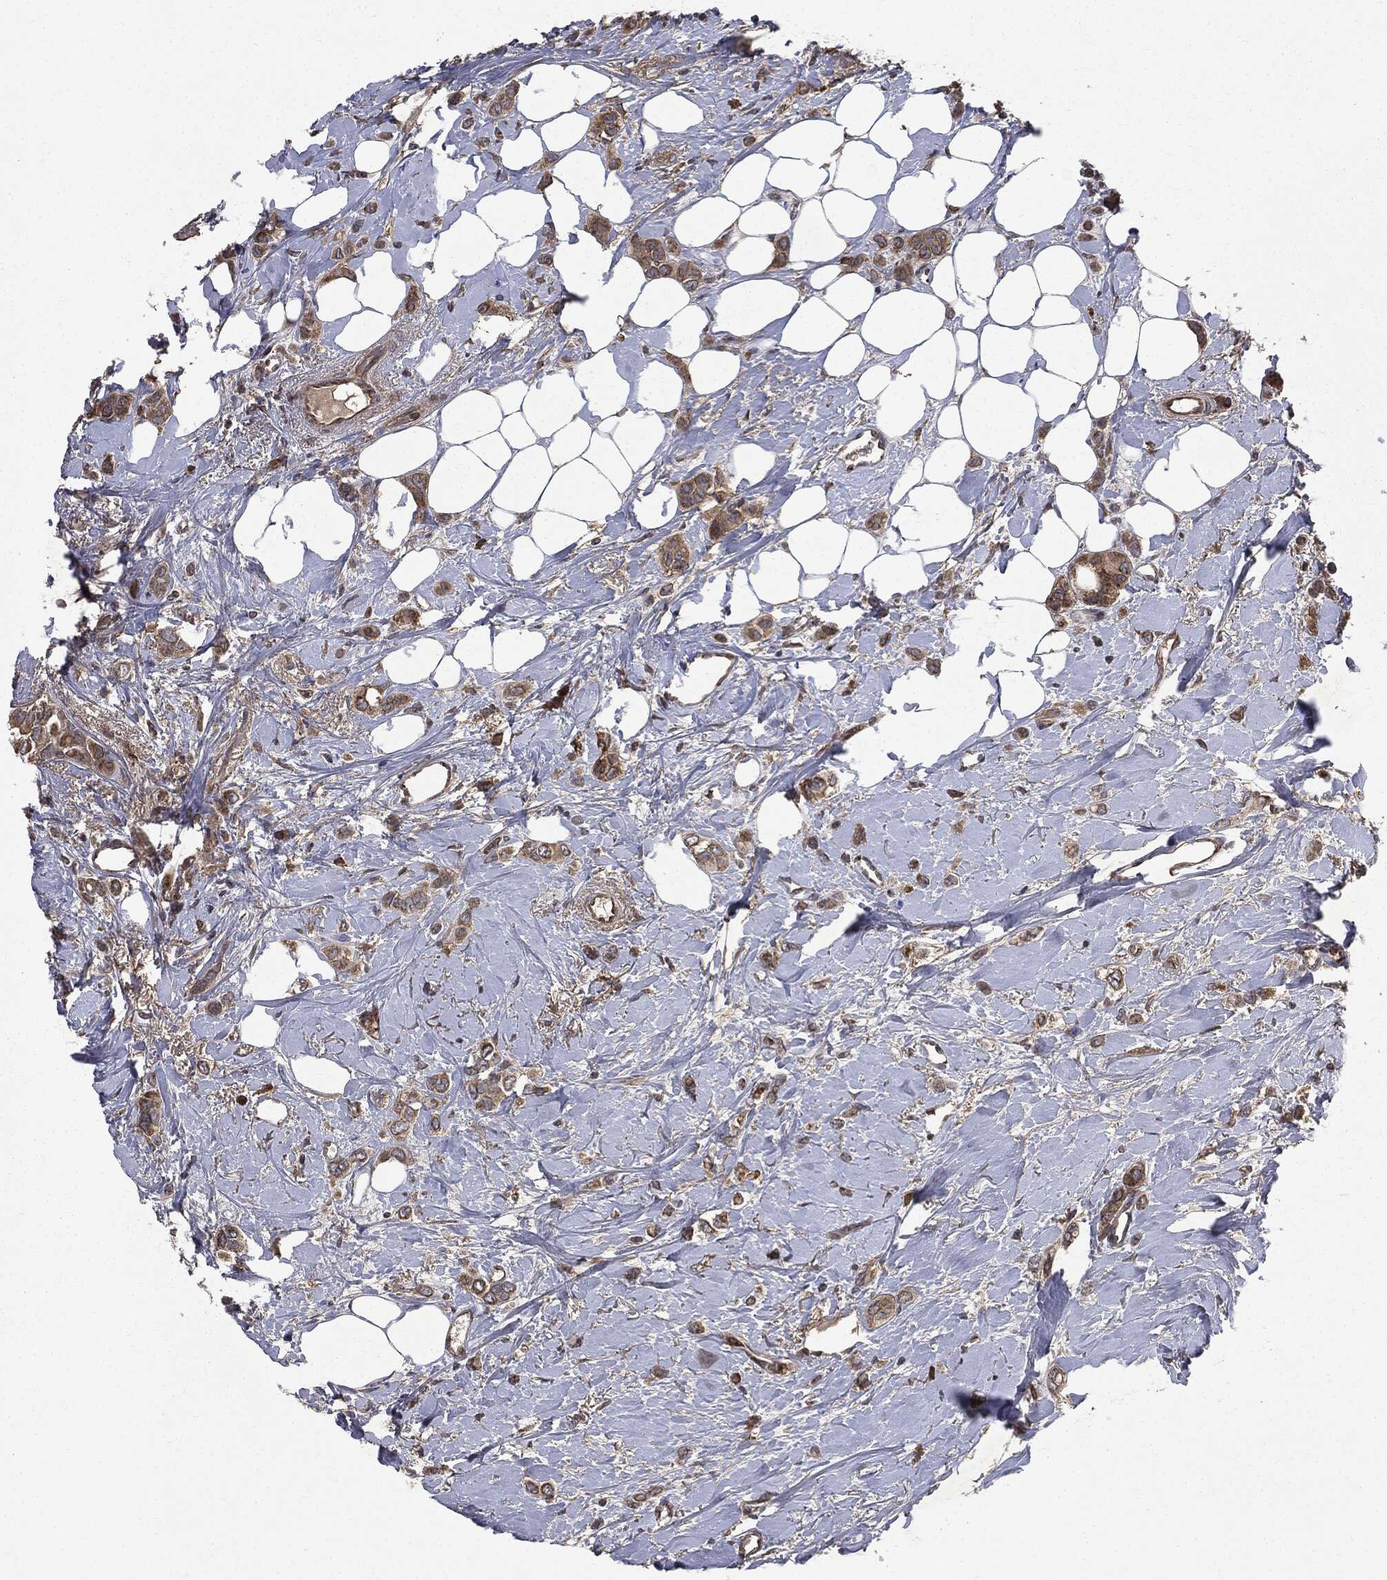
{"staining": {"intensity": "moderate", "quantity": ">75%", "location": "cytoplasmic/membranous"}, "tissue": "breast cancer", "cell_type": "Tumor cells", "image_type": "cancer", "snomed": [{"axis": "morphology", "description": "Lobular carcinoma"}, {"axis": "topography", "description": "Breast"}], "caption": "IHC (DAB) staining of human breast cancer (lobular carcinoma) reveals moderate cytoplasmic/membranous protein staining in about >75% of tumor cells.", "gene": "PLPPR2", "patient": {"sex": "female", "age": 66}}